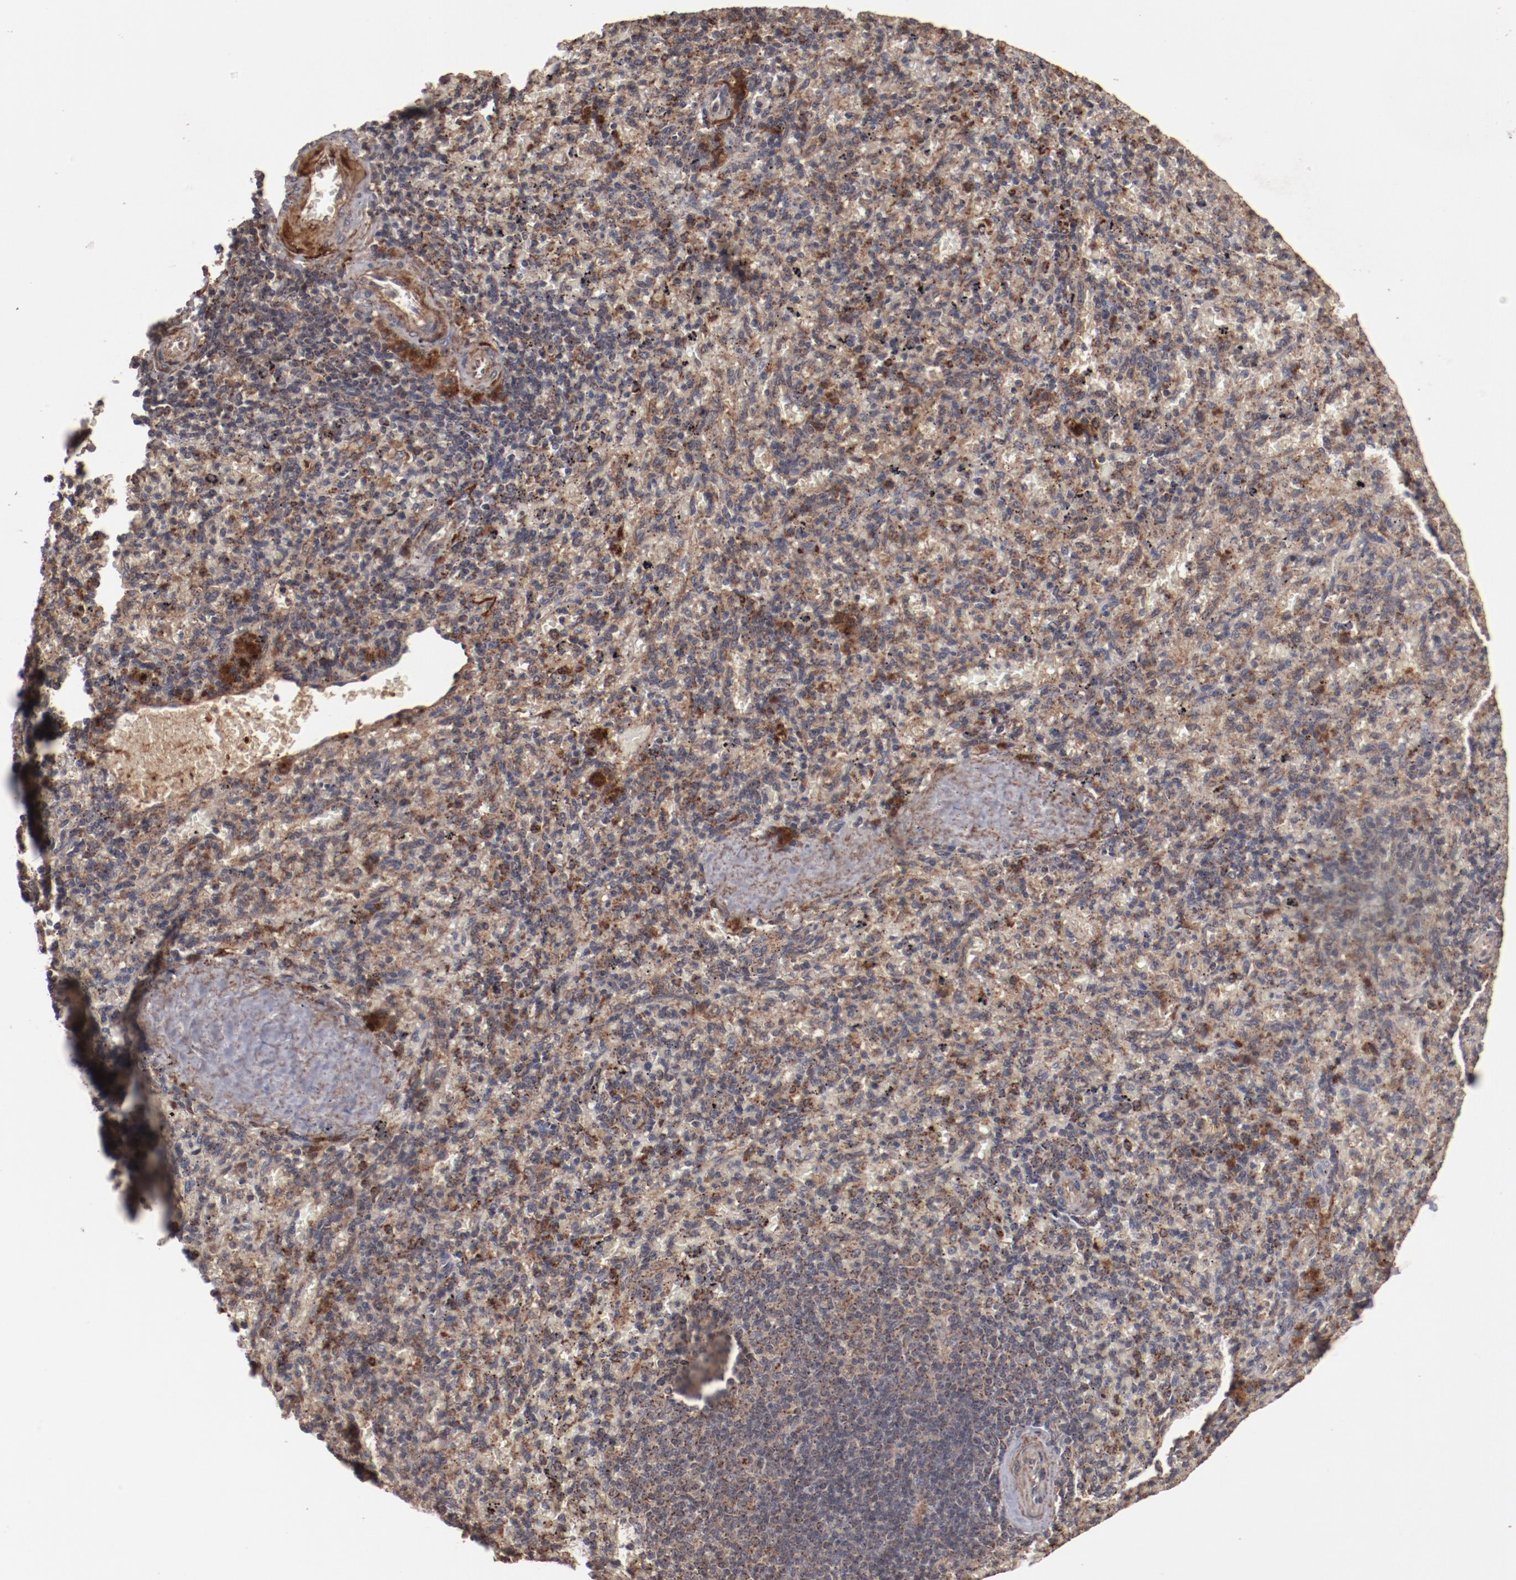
{"staining": {"intensity": "weak", "quantity": ">75%", "location": "cytoplasmic/membranous"}, "tissue": "spleen", "cell_type": "Cells in red pulp", "image_type": "normal", "snomed": [{"axis": "morphology", "description": "Normal tissue, NOS"}, {"axis": "topography", "description": "Spleen"}], "caption": "Brown immunohistochemical staining in benign spleen demonstrates weak cytoplasmic/membranous expression in about >75% of cells in red pulp. (DAB IHC with brightfield microscopy, high magnification).", "gene": "TENM1", "patient": {"sex": "female", "age": 43}}